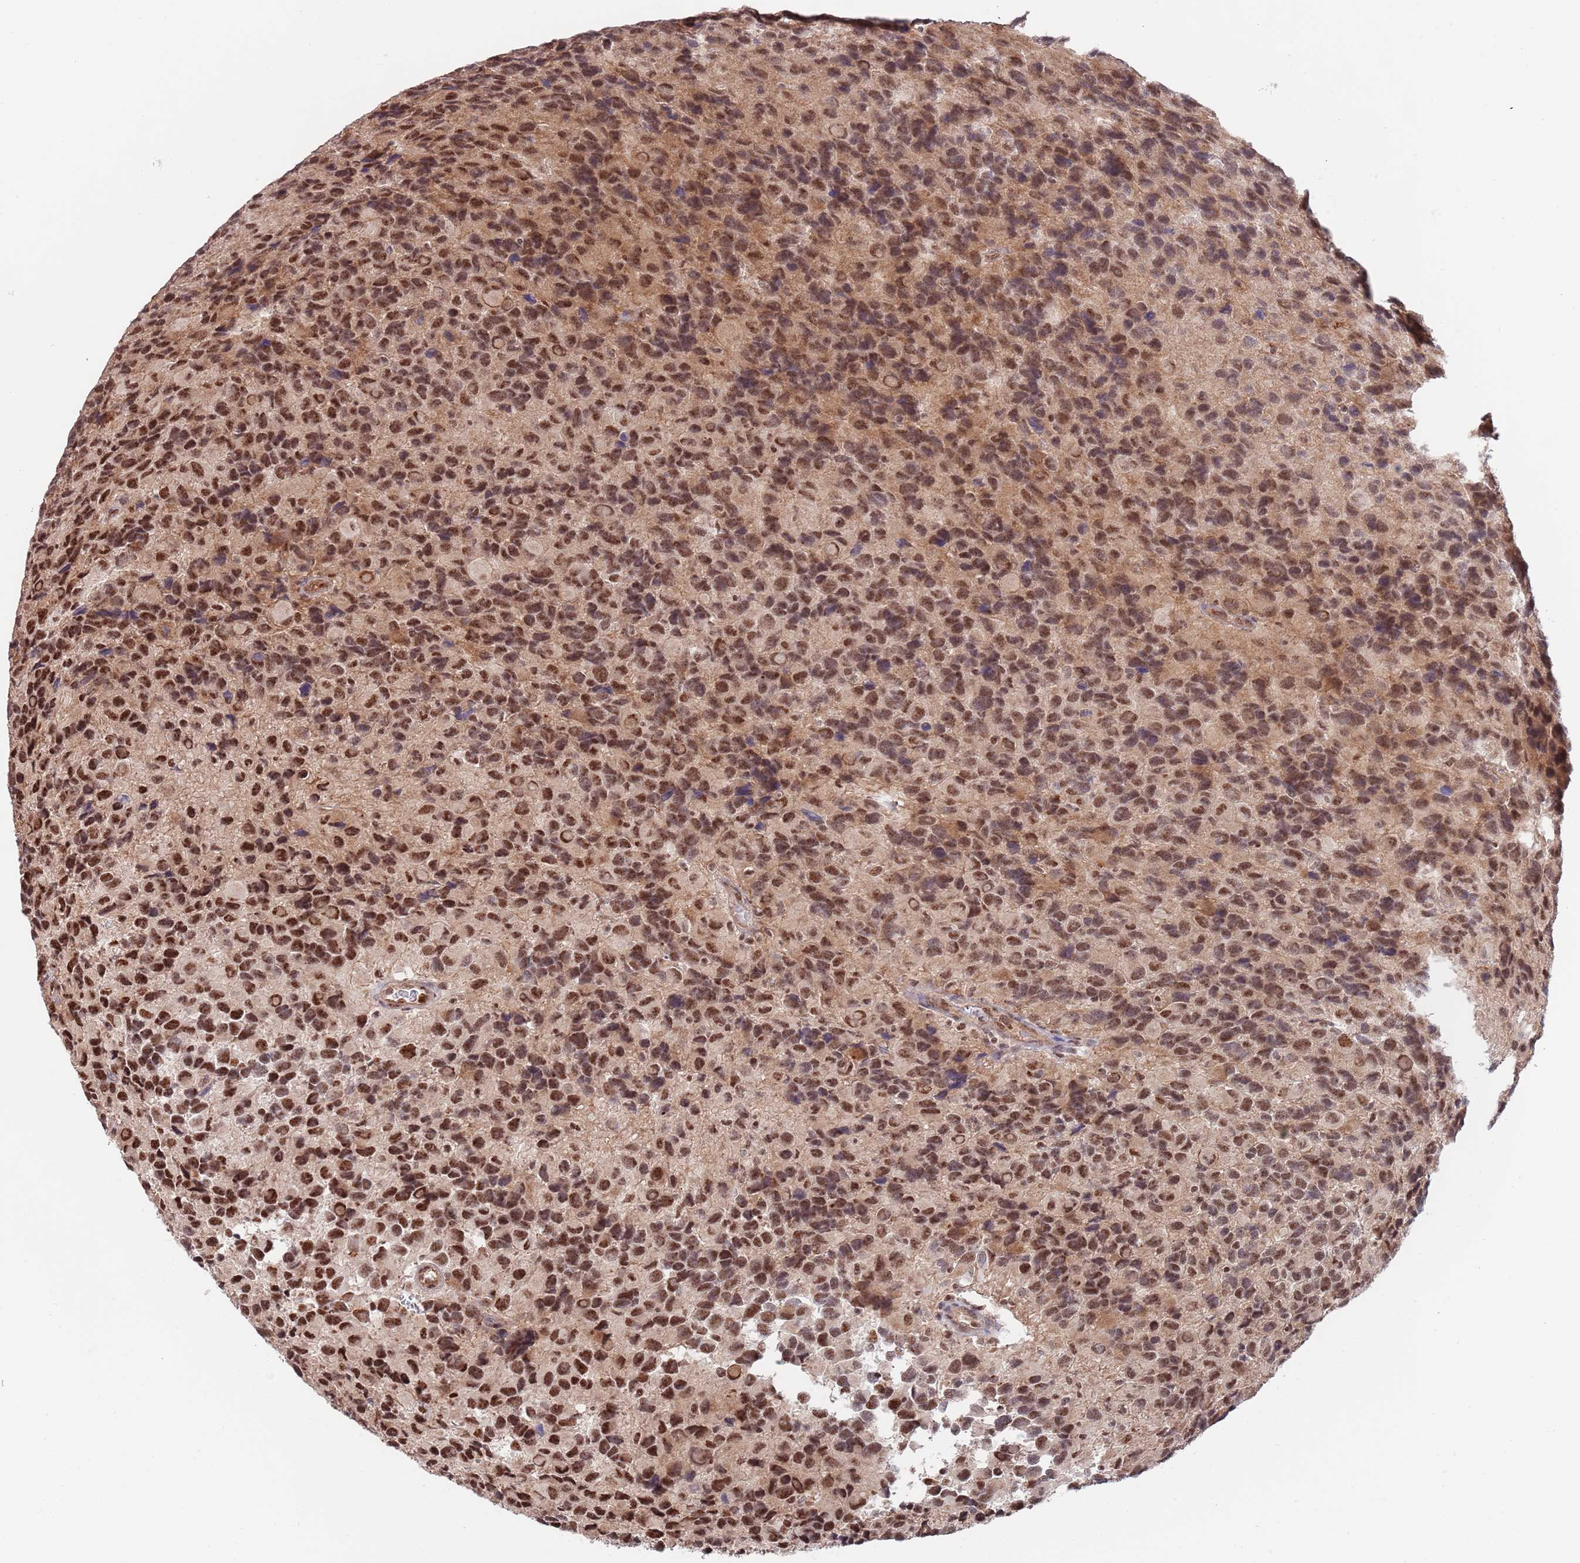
{"staining": {"intensity": "moderate", "quantity": ">75%", "location": "cytoplasmic/membranous,nuclear"}, "tissue": "glioma", "cell_type": "Tumor cells", "image_type": "cancer", "snomed": [{"axis": "morphology", "description": "Glioma, malignant, High grade"}, {"axis": "topography", "description": "Brain"}], "caption": "Glioma stained with IHC reveals moderate cytoplasmic/membranous and nuclear expression in about >75% of tumor cells.", "gene": "BPNT1", "patient": {"sex": "male", "age": 77}}